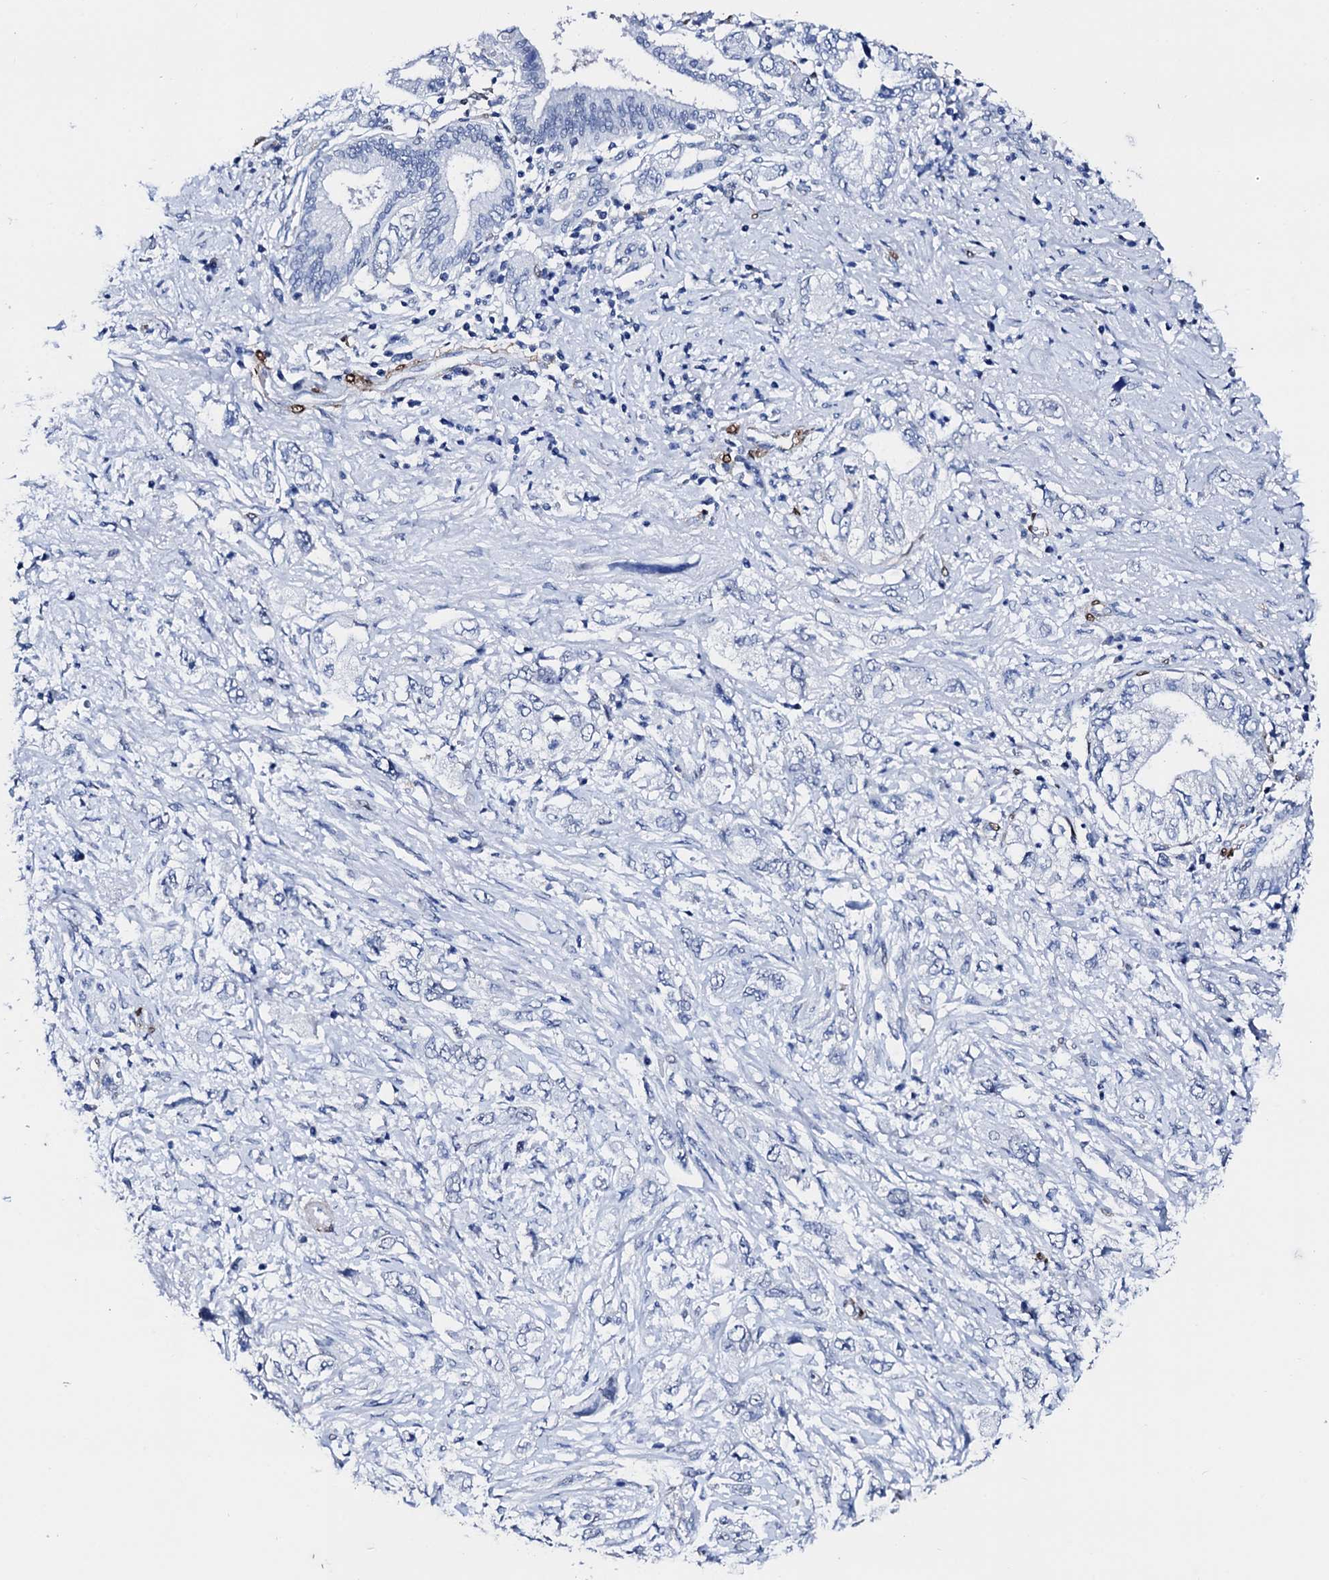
{"staining": {"intensity": "negative", "quantity": "none", "location": "none"}, "tissue": "pancreatic cancer", "cell_type": "Tumor cells", "image_type": "cancer", "snomed": [{"axis": "morphology", "description": "Adenocarcinoma, NOS"}, {"axis": "topography", "description": "Pancreas"}], "caption": "The IHC photomicrograph has no significant staining in tumor cells of pancreatic cancer (adenocarcinoma) tissue.", "gene": "NRIP2", "patient": {"sex": "female", "age": 73}}